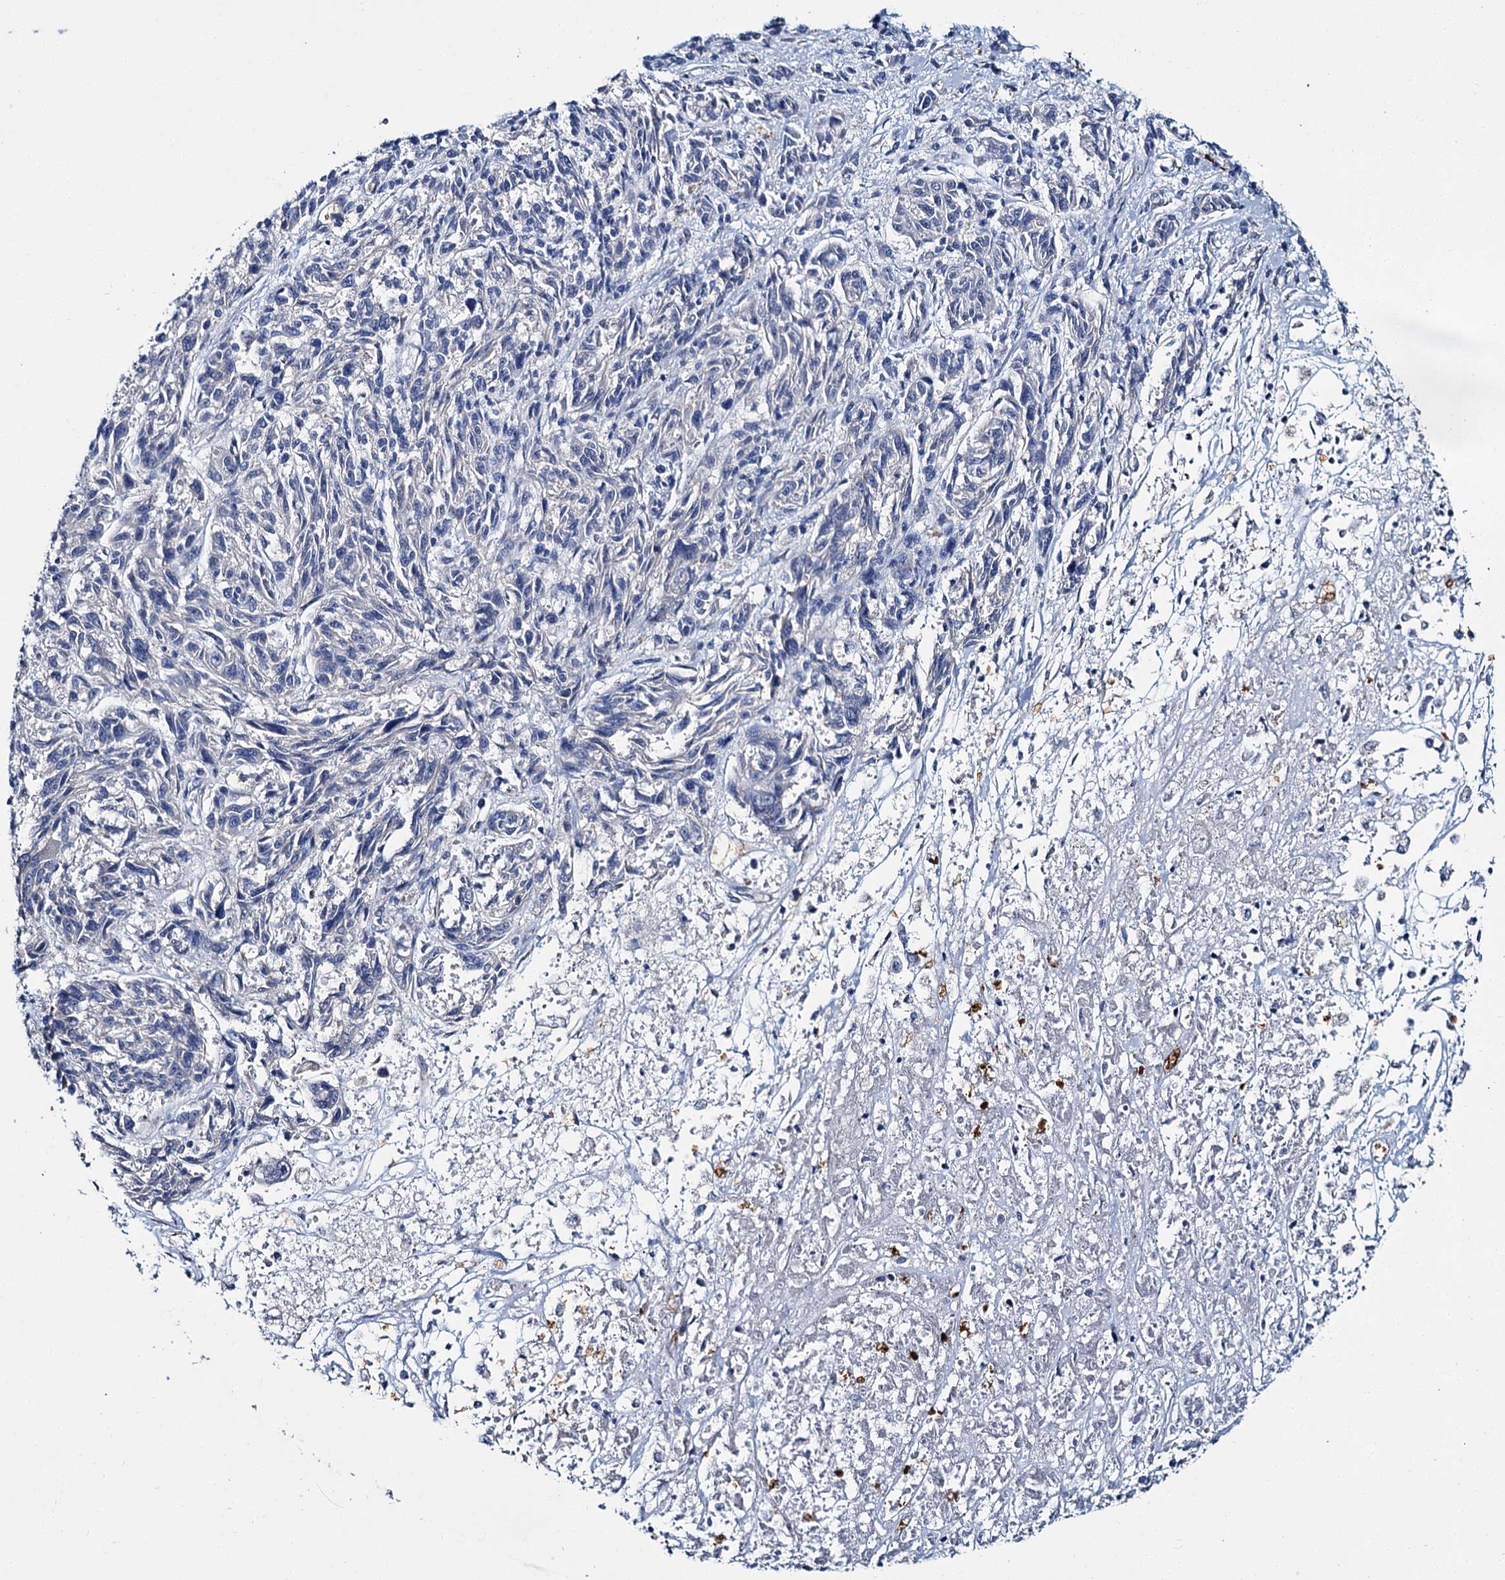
{"staining": {"intensity": "negative", "quantity": "none", "location": "none"}, "tissue": "melanoma", "cell_type": "Tumor cells", "image_type": "cancer", "snomed": [{"axis": "morphology", "description": "Malignant melanoma, NOS"}, {"axis": "topography", "description": "Skin"}], "caption": "This is an immunohistochemistry micrograph of human malignant melanoma. There is no positivity in tumor cells.", "gene": "ATG2A", "patient": {"sex": "male", "age": 53}}